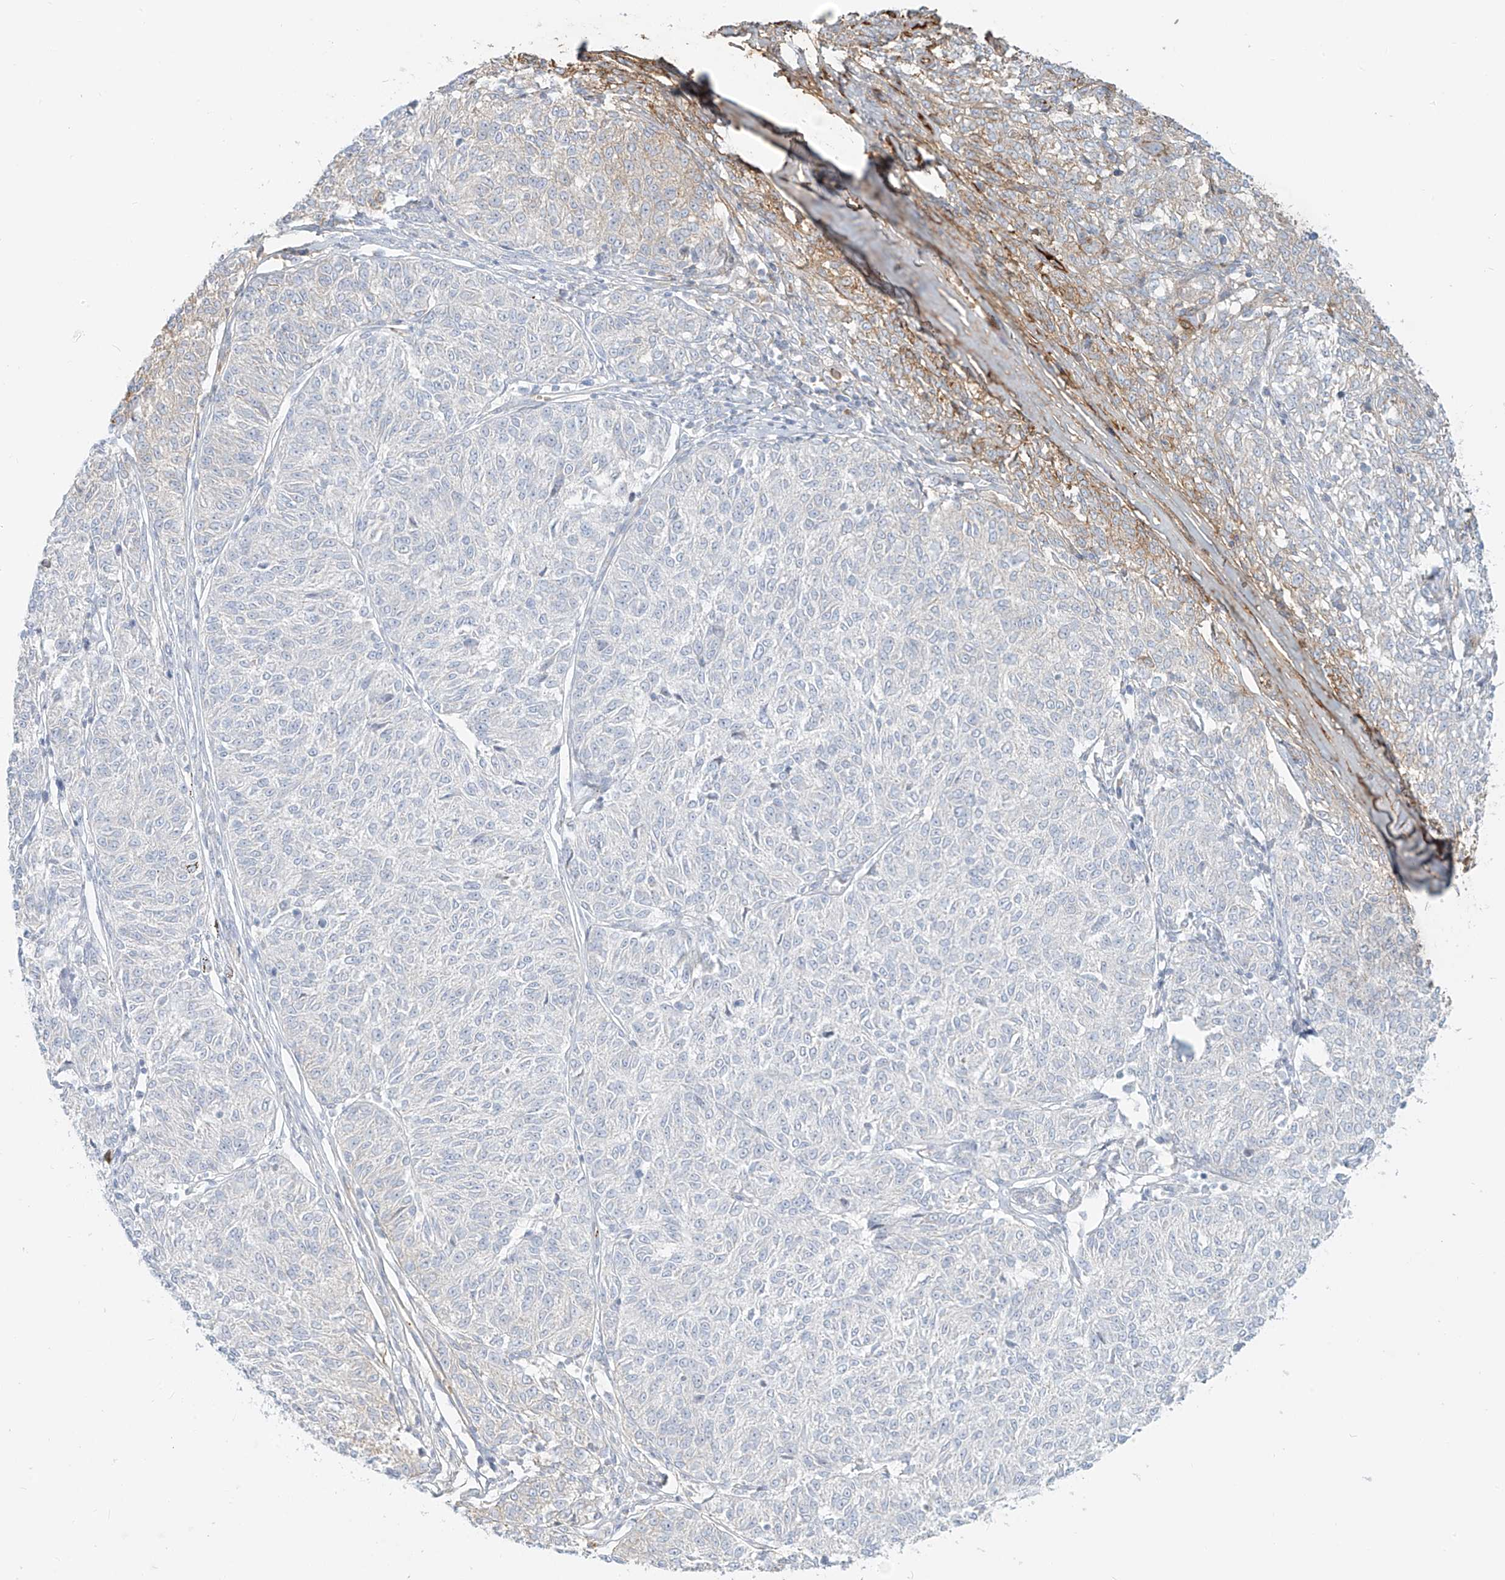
{"staining": {"intensity": "negative", "quantity": "none", "location": "none"}, "tissue": "melanoma", "cell_type": "Tumor cells", "image_type": "cancer", "snomed": [{"axis": "morphology", "description": "Malignant melanoma, NOS"}, {"axis": "topography", "description": "Skin"}], "caption": "Immunohistochemistry histopathology image of melanoma stained for a protein (brown), which displays no staining in tumor cells.", "gene": "OCSTAMP", "patient": {"sex": "female", "age": 72}}